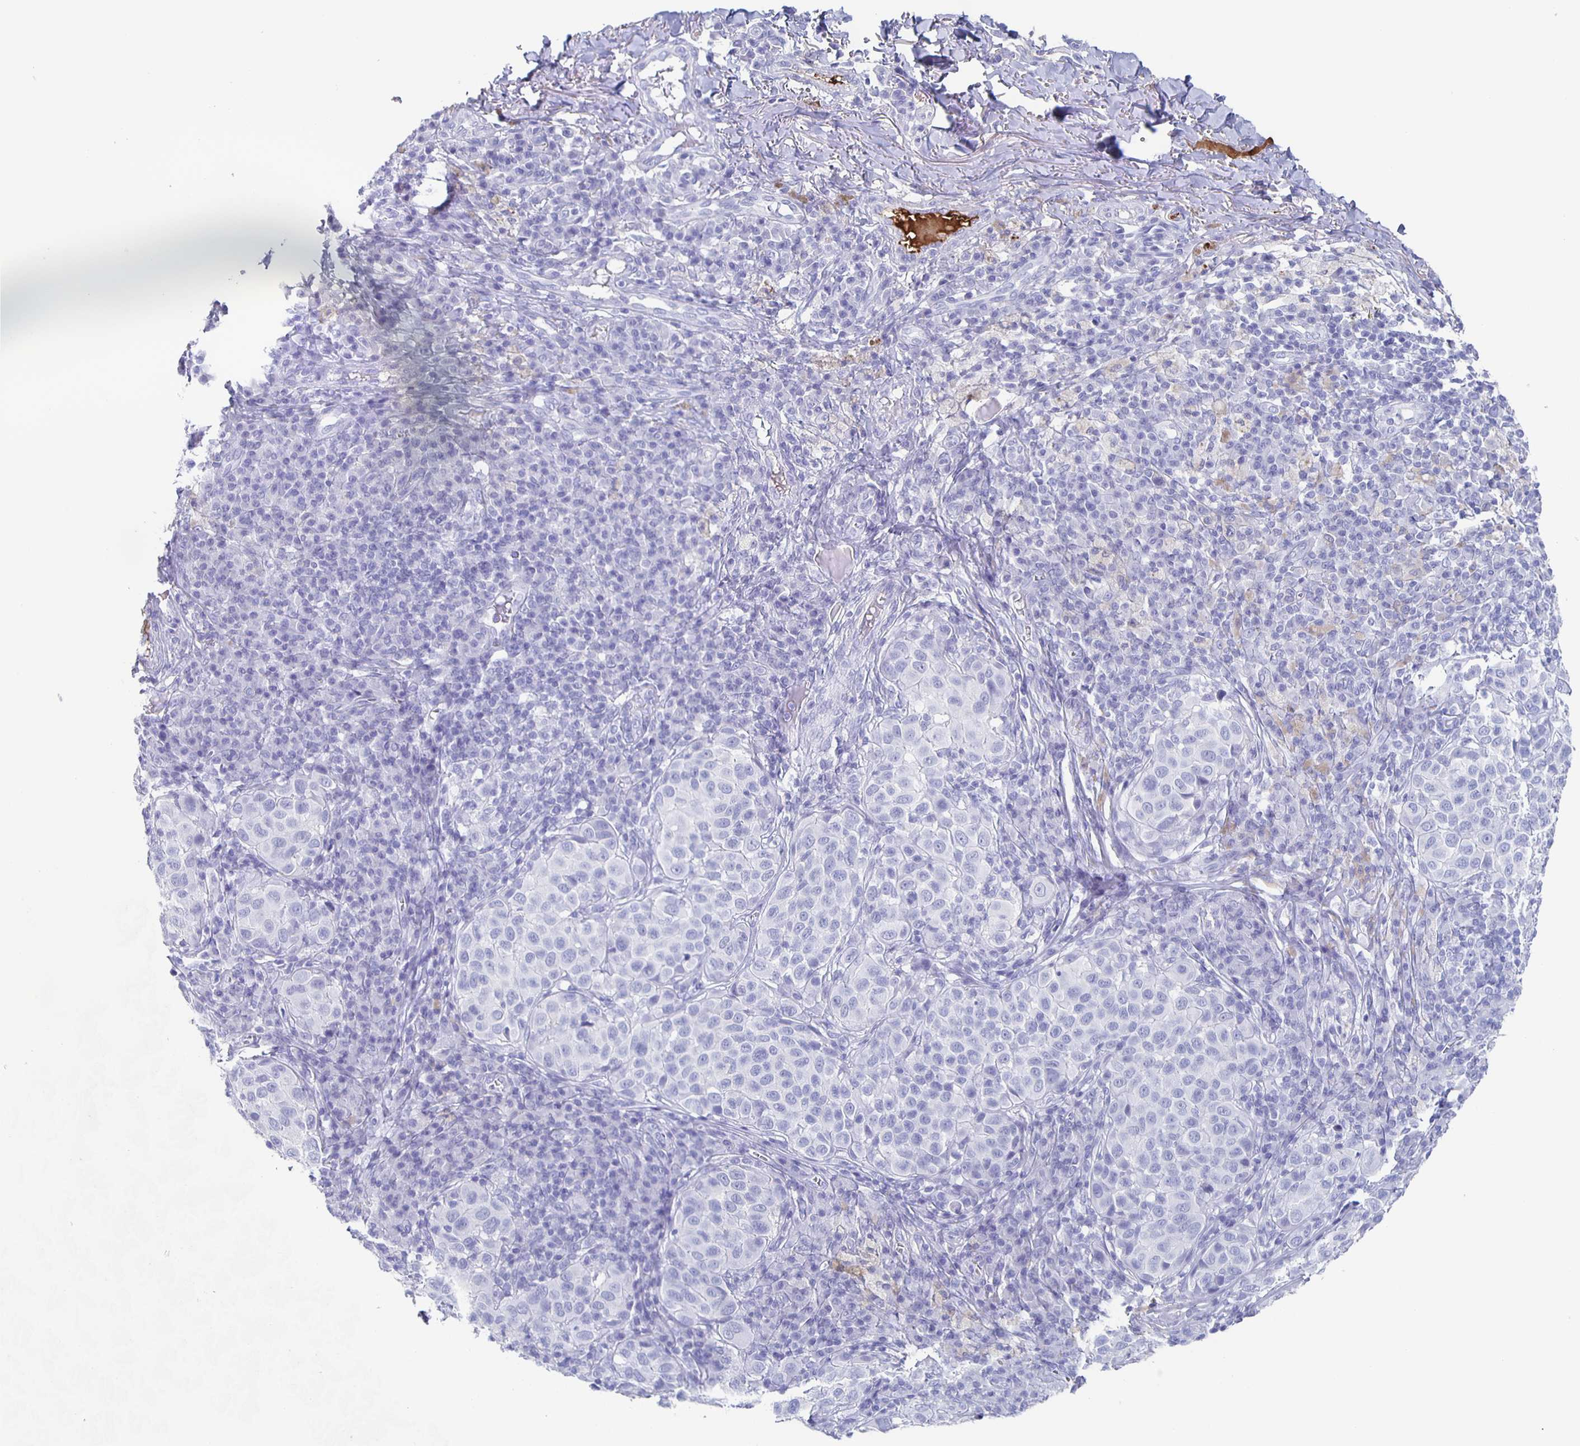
{"staining": {"intensity": "negative", "quantity": "none", "location": "none"}, "tissue": "melanoma", "cell_type": "Tumor cells", "image_type": "cancer", "snomed": [{"axis": "morphology", "description": "Malignant melanoma, NOS"}, {"axis": "topography", "description": "Skin"}], "caption": "DAB (3,3'-diaminobenzidine) immunohistochemical staining of human melanoma shows no significant expression in tumor cells.", "gene": "FGA", "patient": {"sex": "male", "age": 38}}